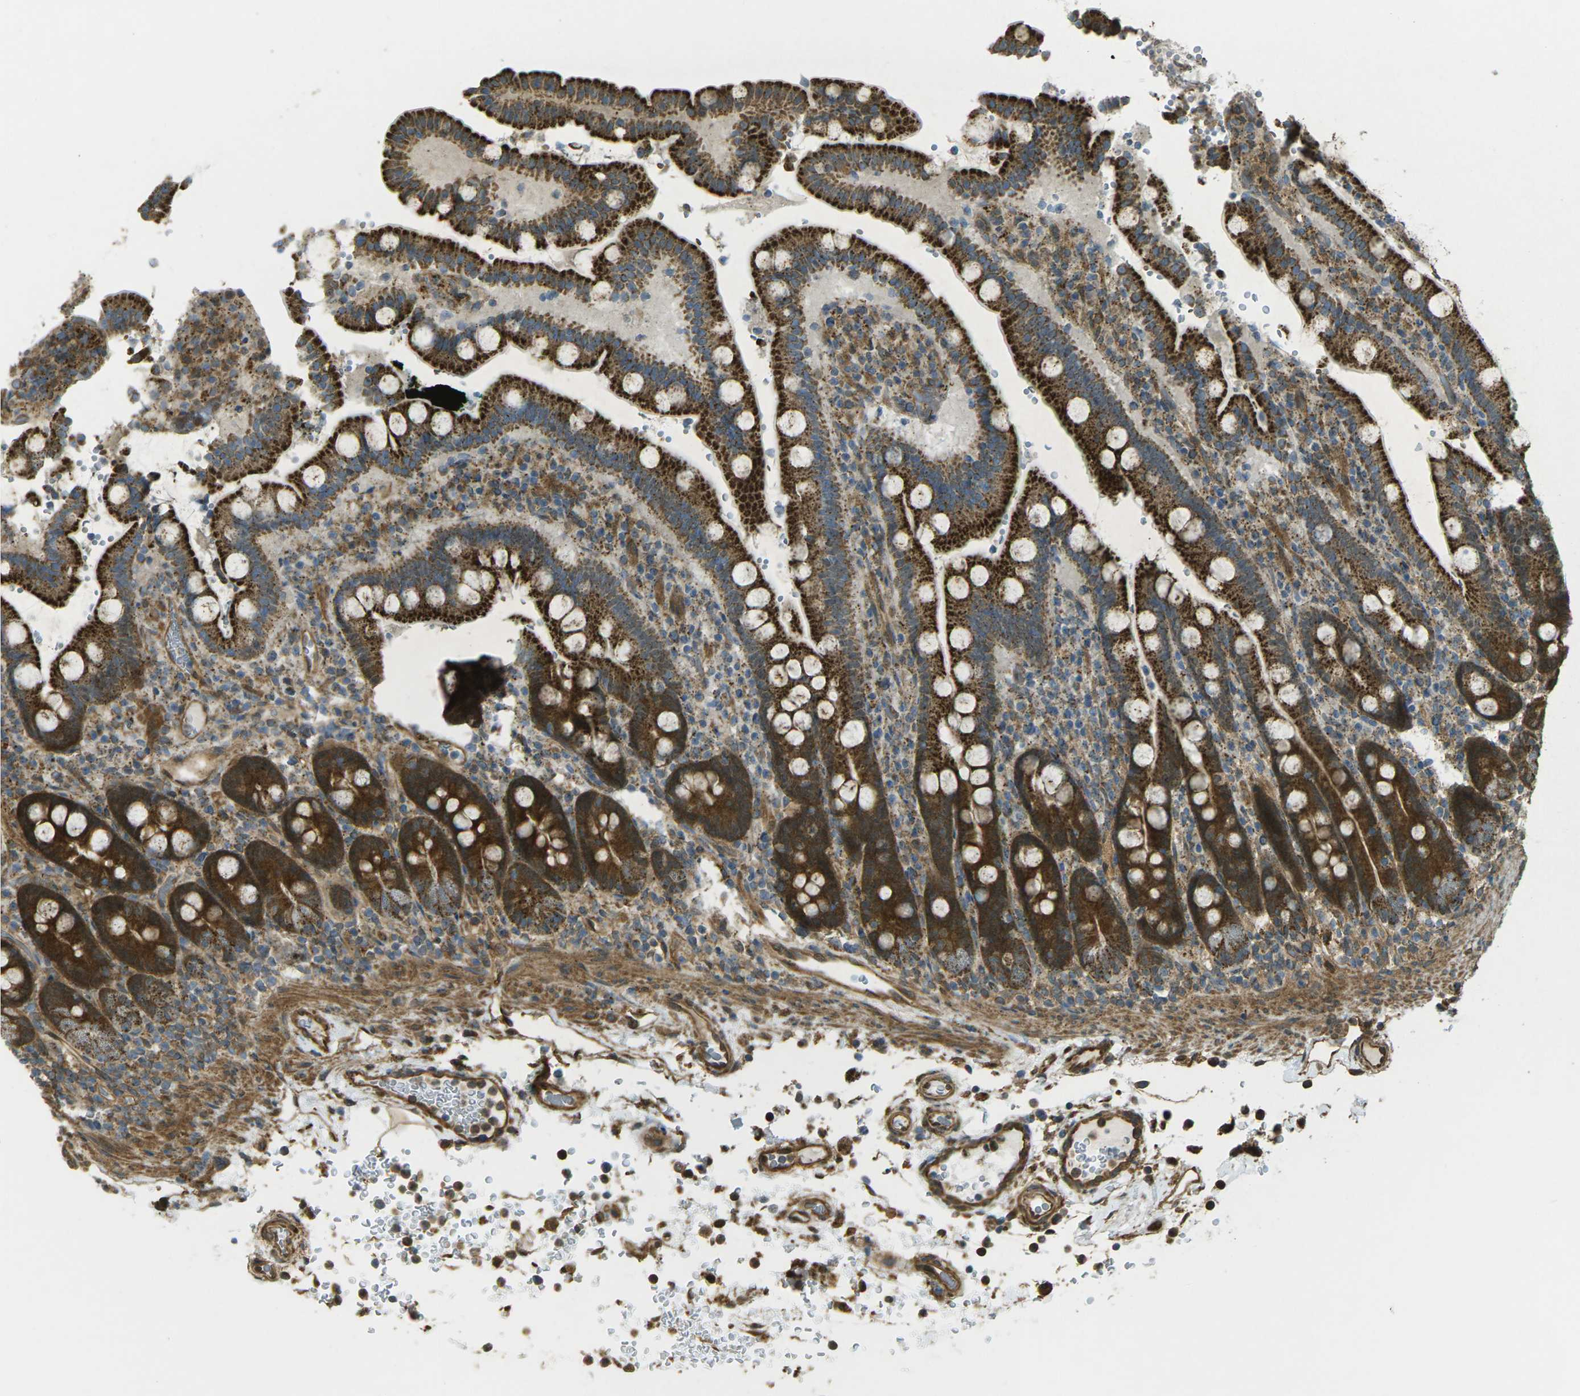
{"staining": {"intensity": "strong", "quantity": ">75%", "location": "cytoplasmic/membranous"}, "tissue": "duodenum", "cell_type": "Glandular cells", "image_type": "normal", "snomed": [{"axis": "morphology", "description": "Normal tissue, NOS"}, {"axis": "topography", "description": "Small intestine, NOS"}], "caption": "A brown stain shows strong cytoplasmic/membranous expression of a protein in glandular cells of benign human duodenum.", "gene": "CHMP3", "patient": {"sex": "female", "age": 71}}